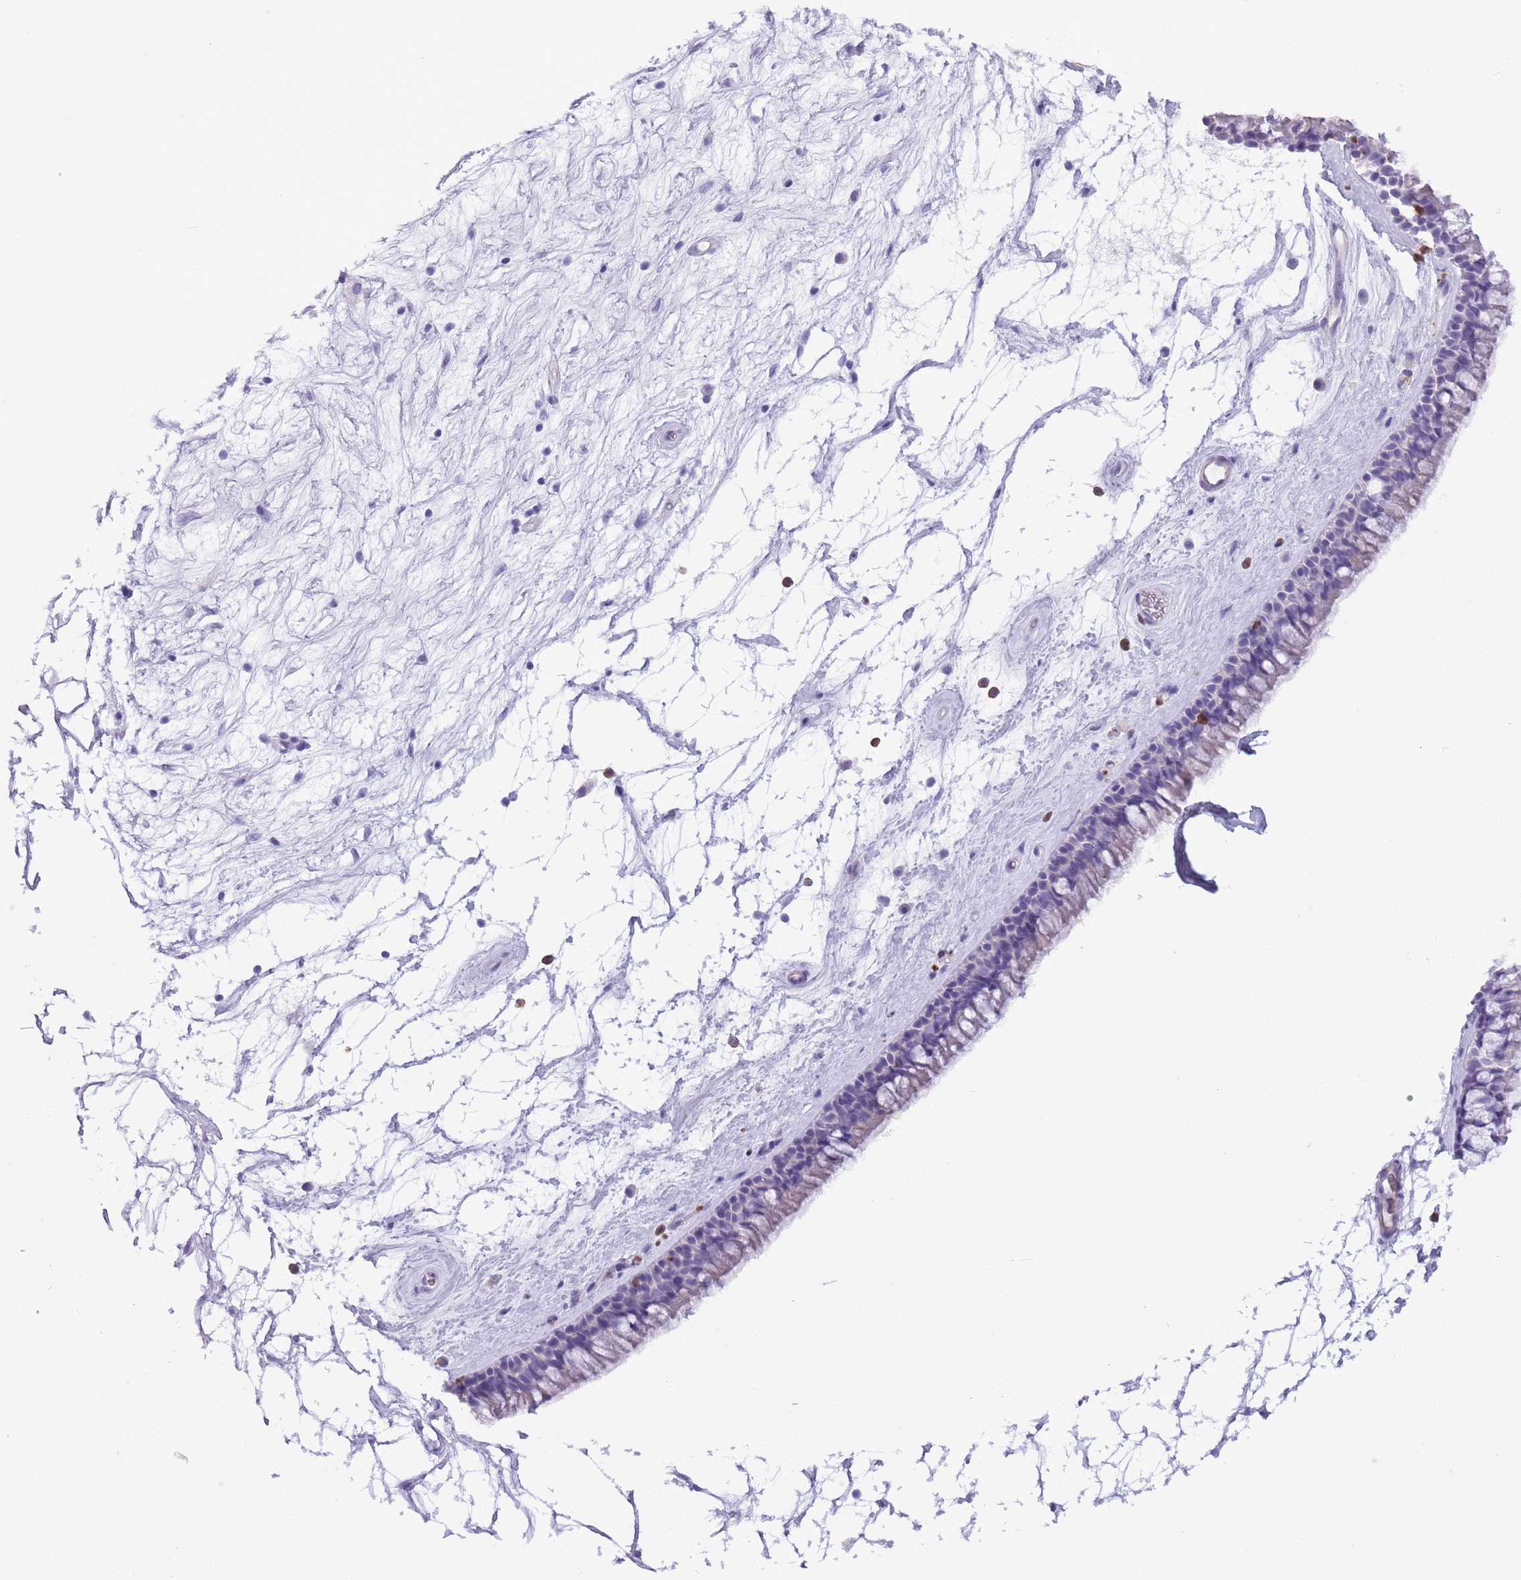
{"staining": {"intensity": "negative", "quantity": "none", "location": "none"}, "tissue": "nasopharynx", "cell_type": "Respiratory epithelial cells", "image_type": "normal", "snomed": [{"axis": "morphology", "description": "Normal tissue, NOS"}, {"axis": "topography", "description": "Nasopharynx"}], "caption": "High magnification brightfield microscopy of benign nasopharynx stained with DAB (3,3'-diaminobenzidine) (brown) and counterstained with hematoxylin (blue): respiratory epithelial cells show no significant positivity. The staining is performed using DAB (3,3'-diaminobenzidine) brown chromogen with nuclei counter-stained in using hematoxylin.", "gene": "OR6M1", "patient": {"sex": "male", "age": 64}}